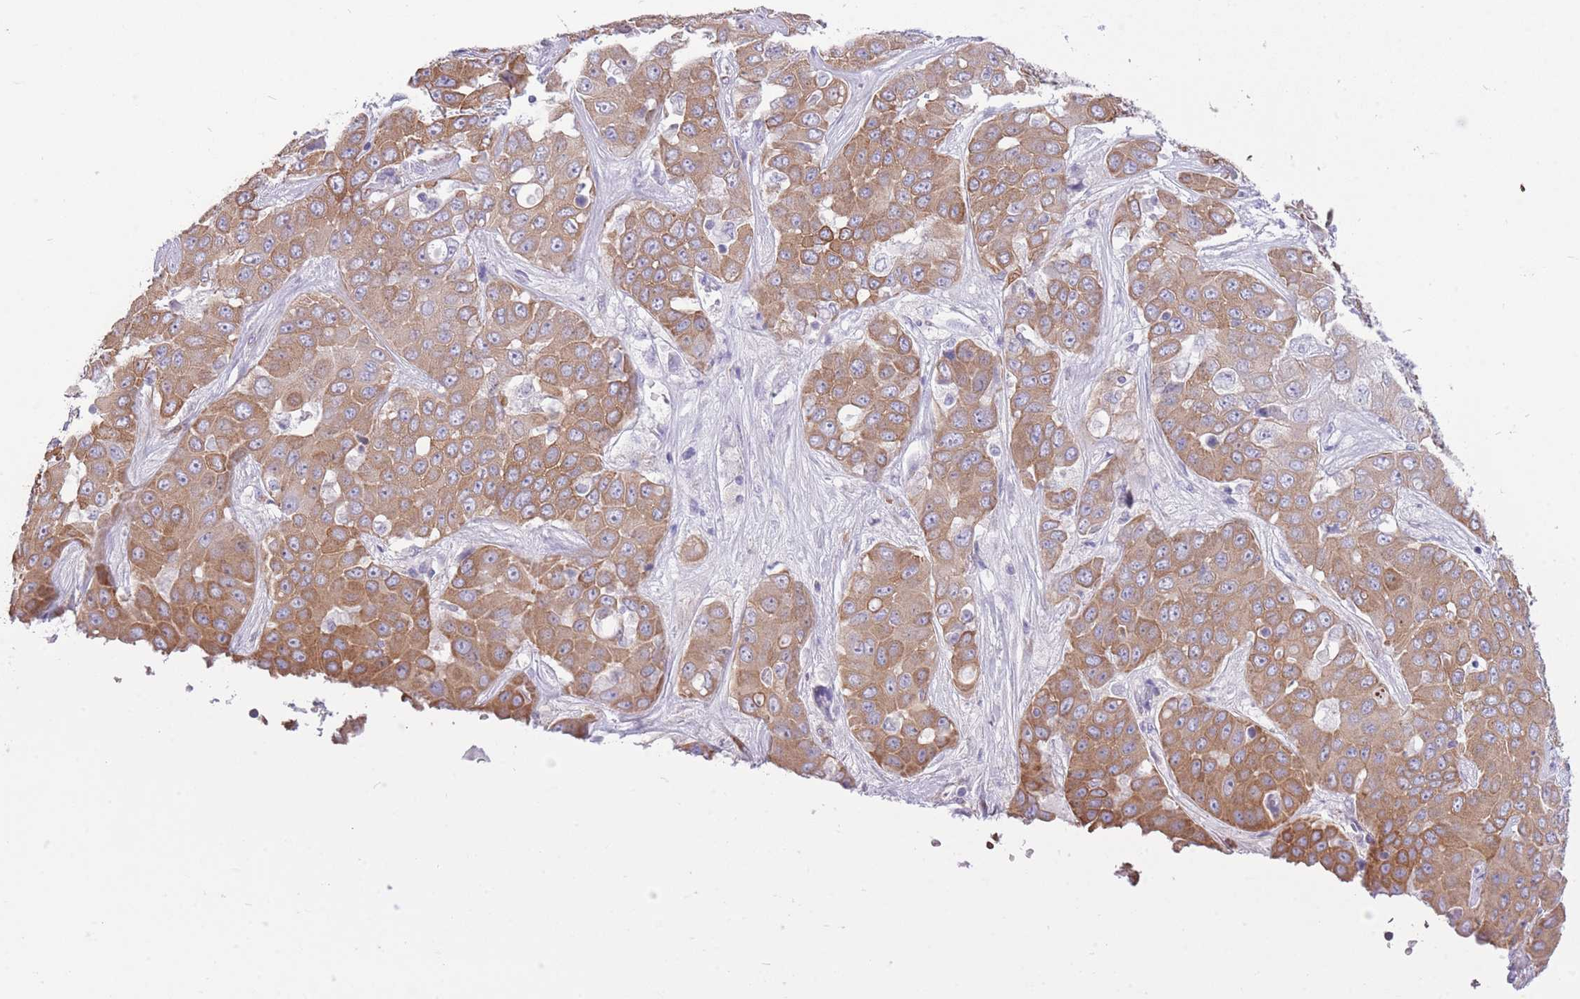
{"staining": {"intensity": "moderate", "quantity": ">75%", "location": "cytoplasmic/membranous"}, "tissue": "liver cancer", "cell_type": "Tumor cells", "image_type": "cancer", "snomed": [{"axis": "morphology", "description": "Cholangiocarcinoma"}, {"axis": "topography", "description": "Liver"}], "caption": "This is a histology image of immunohistochemistry (IHC) staining of cholangiocarcinoma (liver), which shows moderate positivity in the cytoplasmic/membranous of tumor cells.", "gene": "ZNF501", "patient": {"sex": "female", "age": 52}}